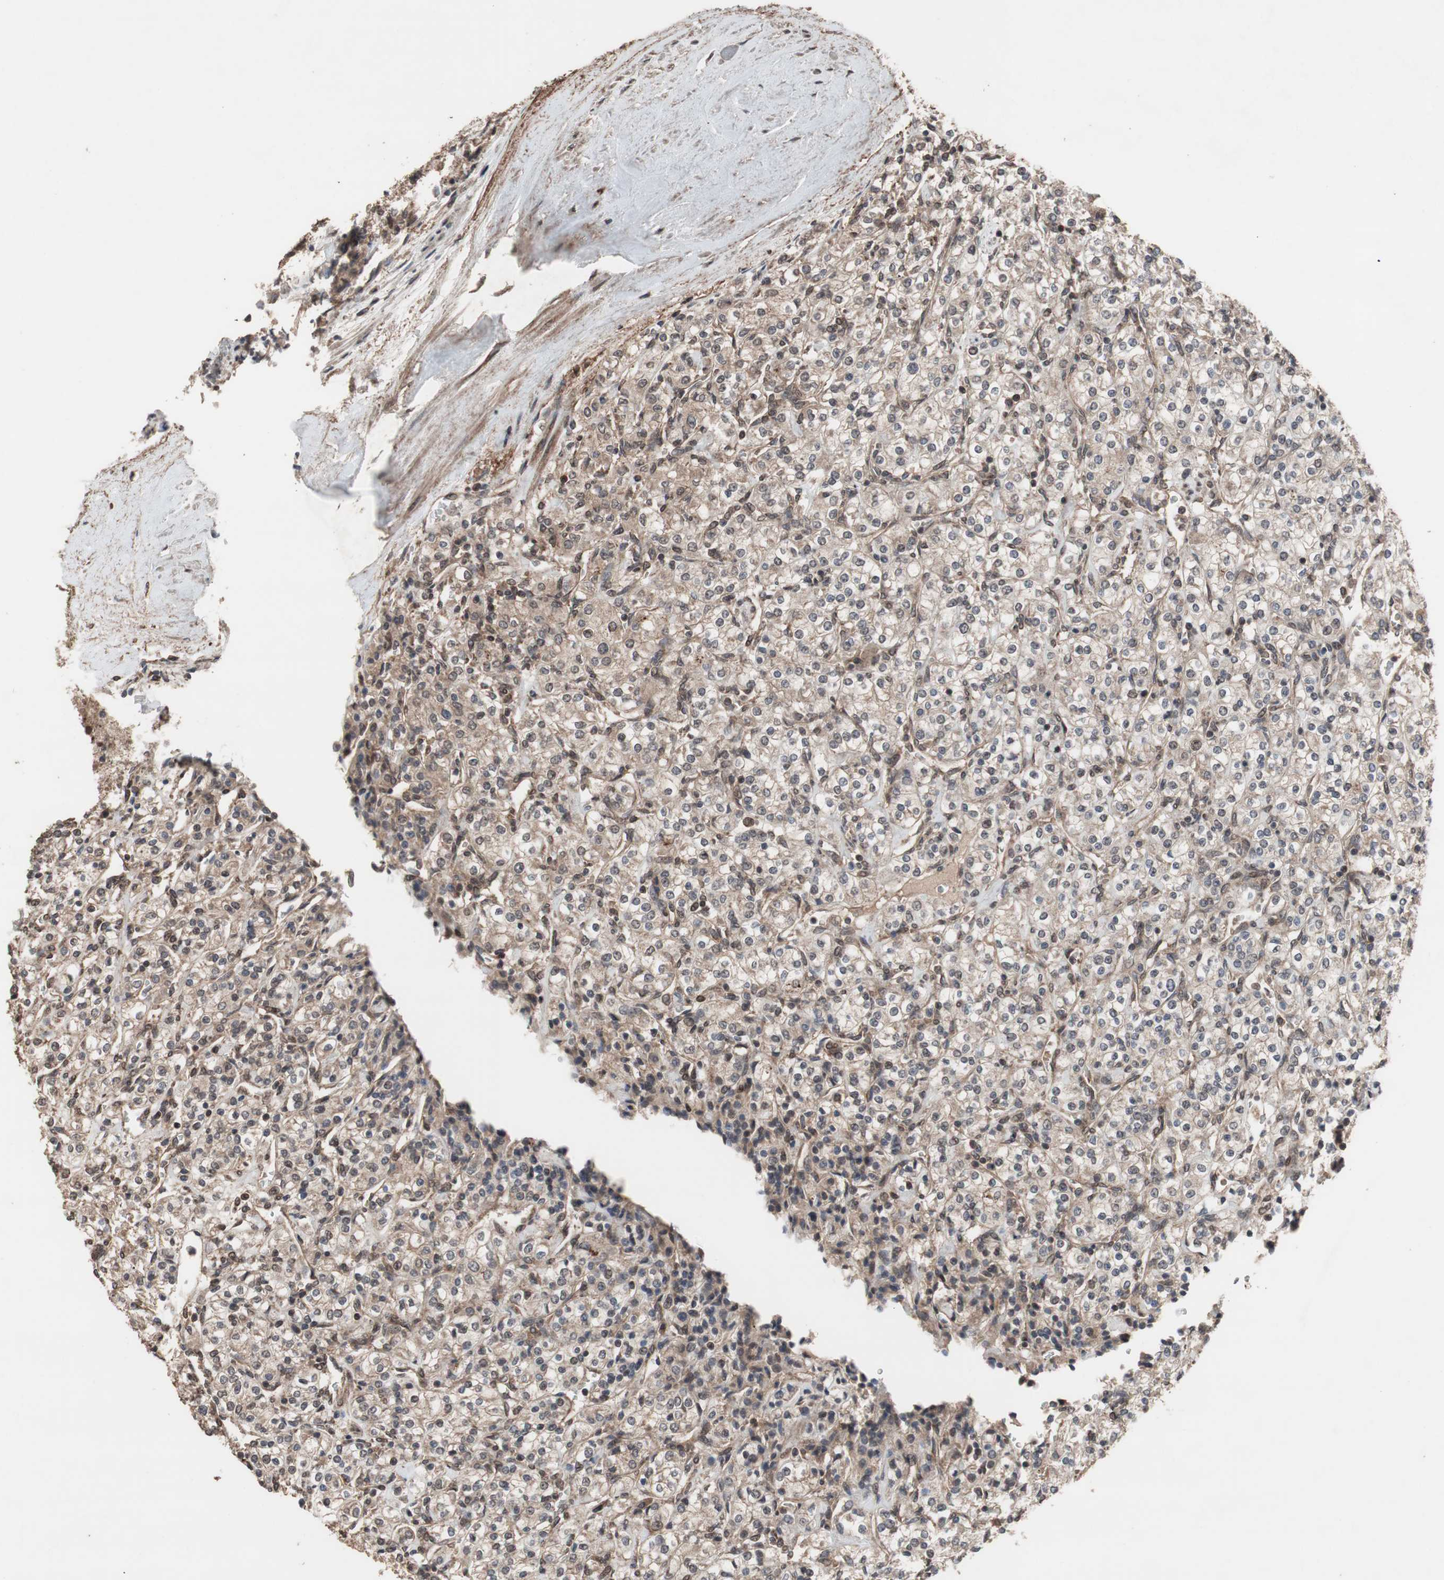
{"staining": {"intensity": "weak", "quantity": ">75%", "location": "cytoplasmic/membranous"}, "tissue": "renal cancer", "cell_type": "Tumor cells", "image_type": "cancer", "snomed": [{"axis": "morphology", "description": "Adenocarcinoma, NOS"}, {"axis": "topography", "description": "Kidney"}], "caption": "IHC of human renal cancer (adenocarcinoma) reveals low levels of weak cytoplasmic/membranous staining in about >75% of tumor cells.", "gene": "KANSL1", "patient": {"sex": "male", "age": 77}}